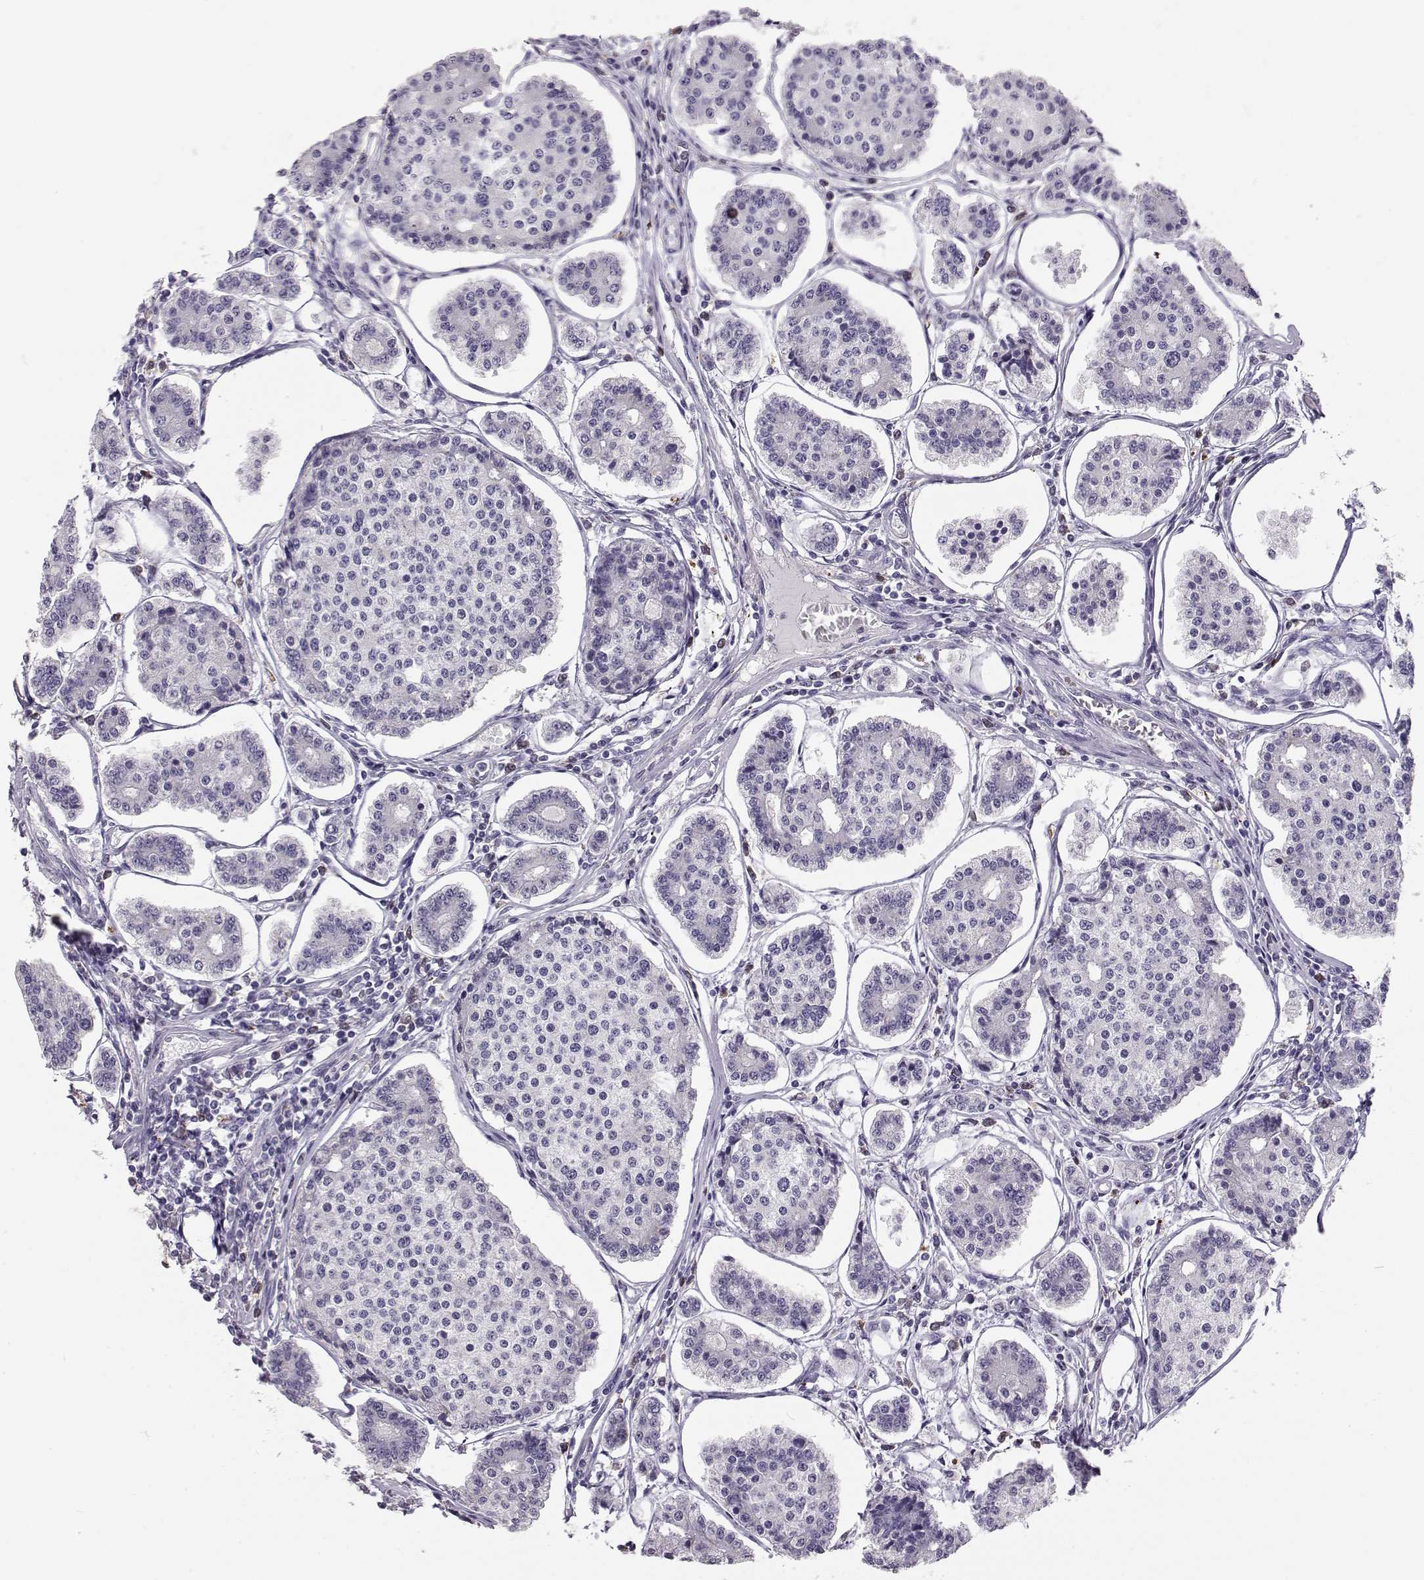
{"staining": {"intensity": "negative", "quantity": "none", "location": "none"}, "tissue": "carcinoid", "cell_type": "Tumor cells", "image_type": "cancer", "snomed": [{"axis": "morphology", "description": "Carcinoid, malignant, NOS"}, {"axis": "topography", "description": "Small intestine"}], "caption": "IHC histopathology image of neoplastic tissue: human carcinoid stained with DAB demonstrates no significant protein positivity in tumor cells.", "gene": "NUTM1", "patient": {"sex": "female", "age": 65}}